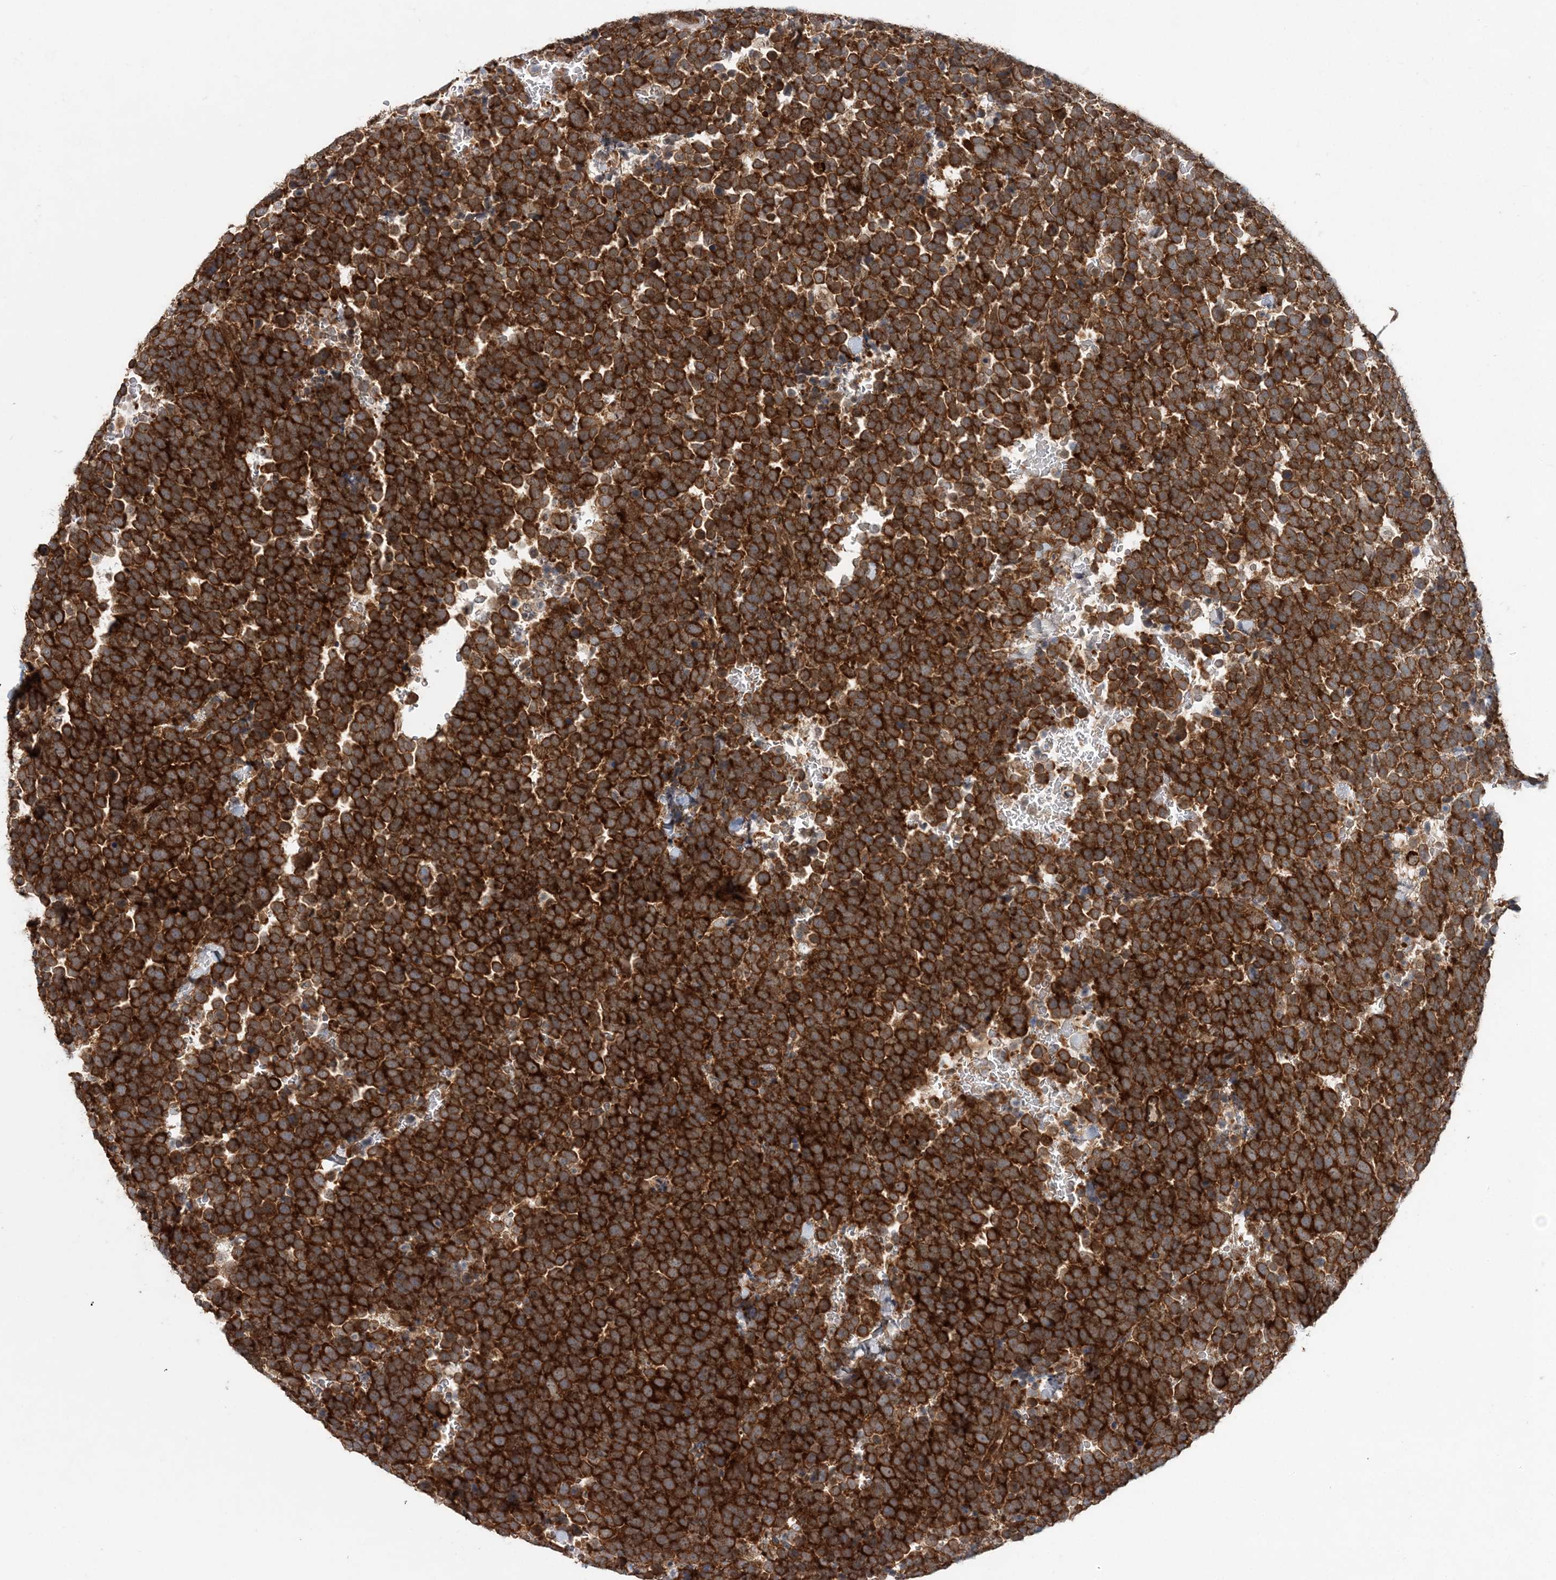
{"staining": {"intensity": "strong", "quantity": ">75%", "location": "cytoplasmic/membranous"}, "tissue": "urothelial cancer", "cell_type": "Tumor cells", "image_type": "cancer", "snomed": [{"axis": "morphology", "description": "Urothelial carcinoma, High grade"}, {"axis": "topography", "description": "Urinary bladder"}], "caption": "Brown immunohistochemical staining in urothelial cancer shows strong cytoplasmic/membranous positivity in approximately >75% of tumor cells.", "gene": "GEMIN5", "patient": {"sex": "female", "age": 82}}